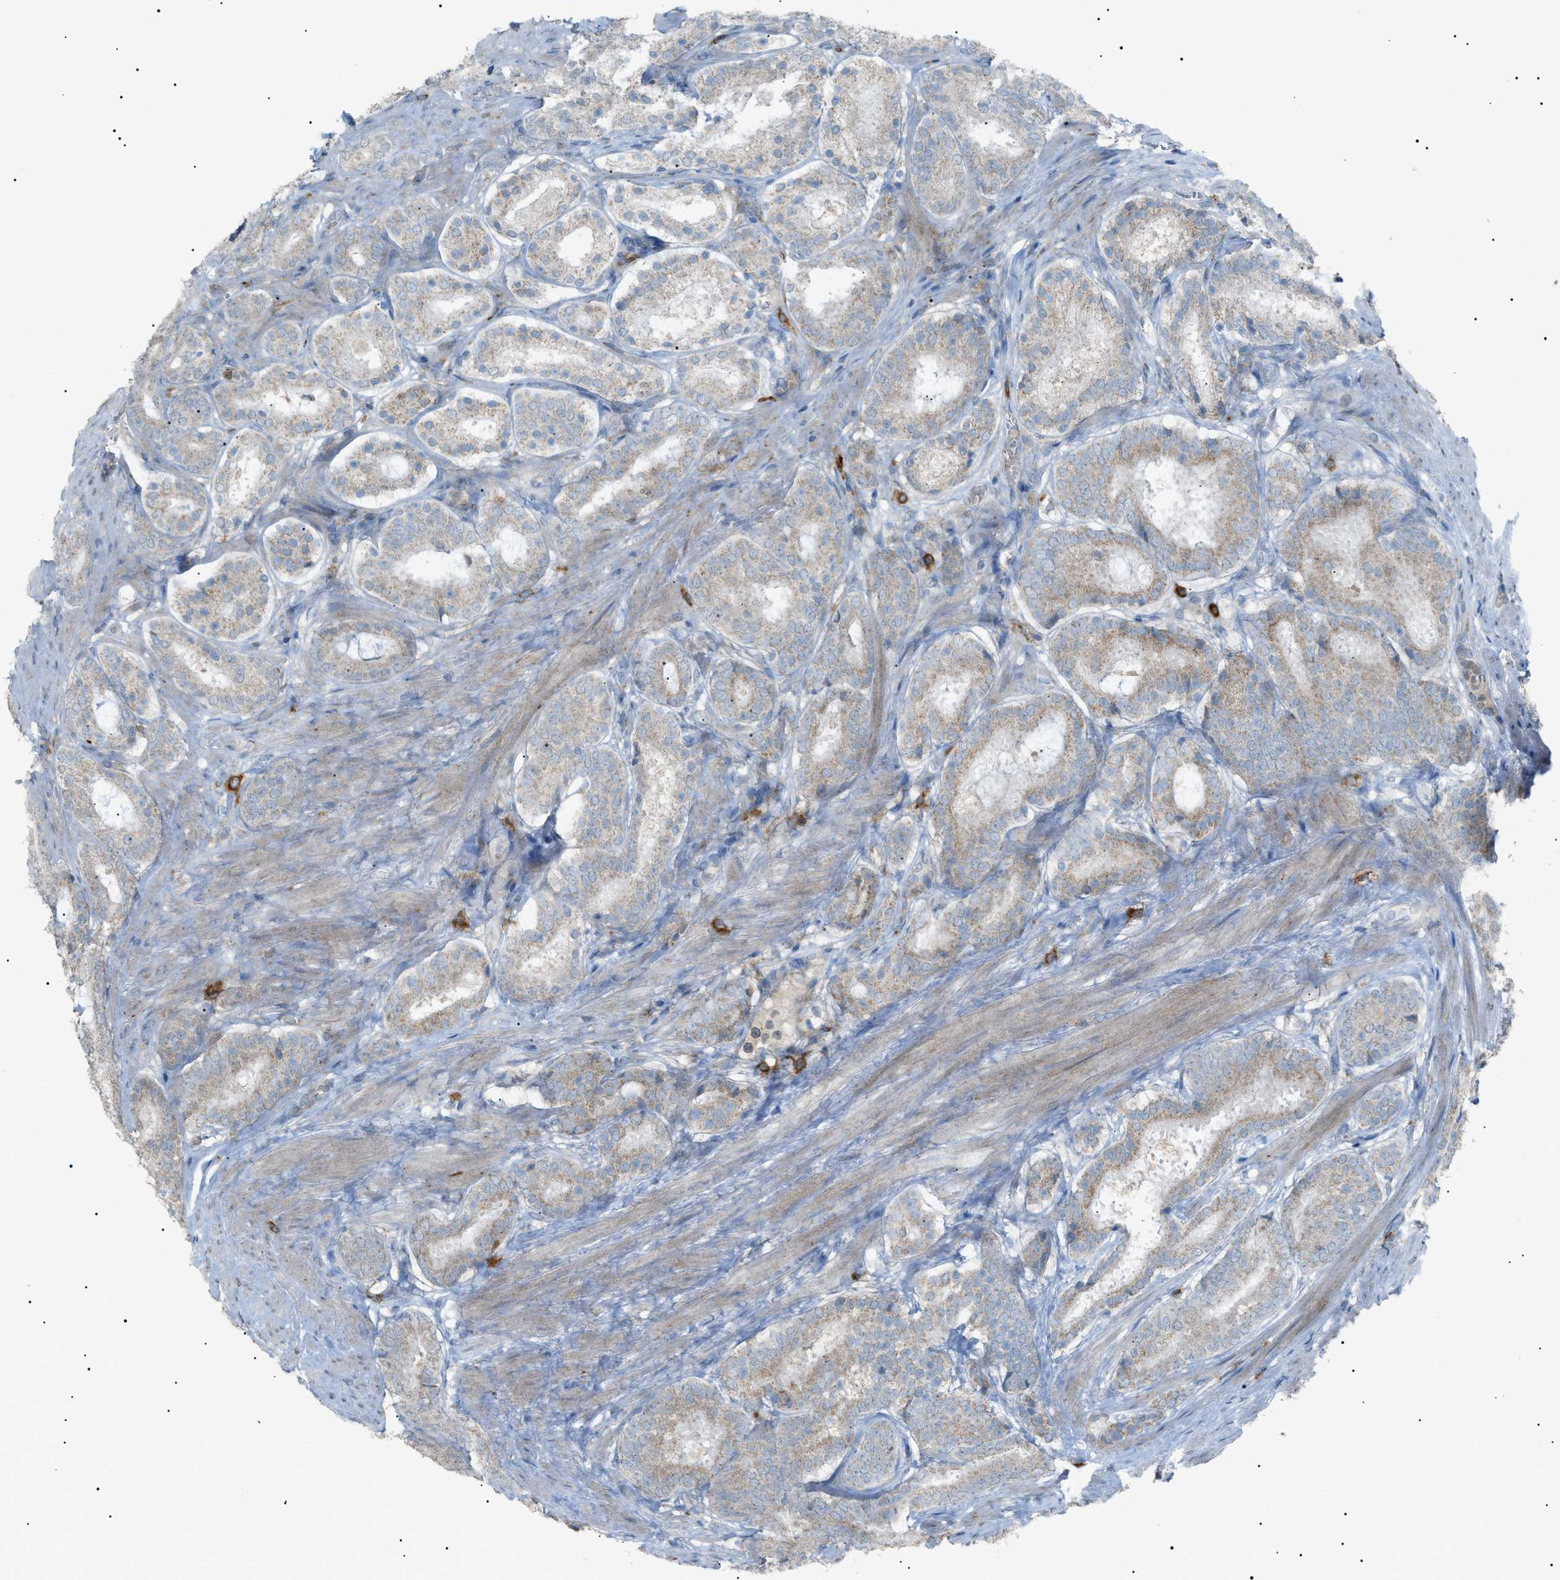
{"staining": {"intensity": "weak", "quantity": "25%-75%", "location": "cytoplasmic/membranous"}, "tissue": "prostate cancer", "cell_type": "Tumor cells", "image_type": "cancer", "snomed": [{"axis": "morphology", "description": "Adenocarcinoma, Low grade"}, {"axis": "topography", "description": "Prostate"}], "caption": "Immunohistochemistry (IHC) staining of prostate cancer (low-grade adenocarcinoma), which exhibits low levels of weak cytoplasmic/membranous expression in about 25%-75% of tumor cells indicating weak cytoplasmic/membranous protein expression. The staining was performed using DAB (brown) for protein detection and nuclei were counterstained in hematoxylin (blue).", "gene": "BTK", "patient": {"sex": "male", "age": 69}}